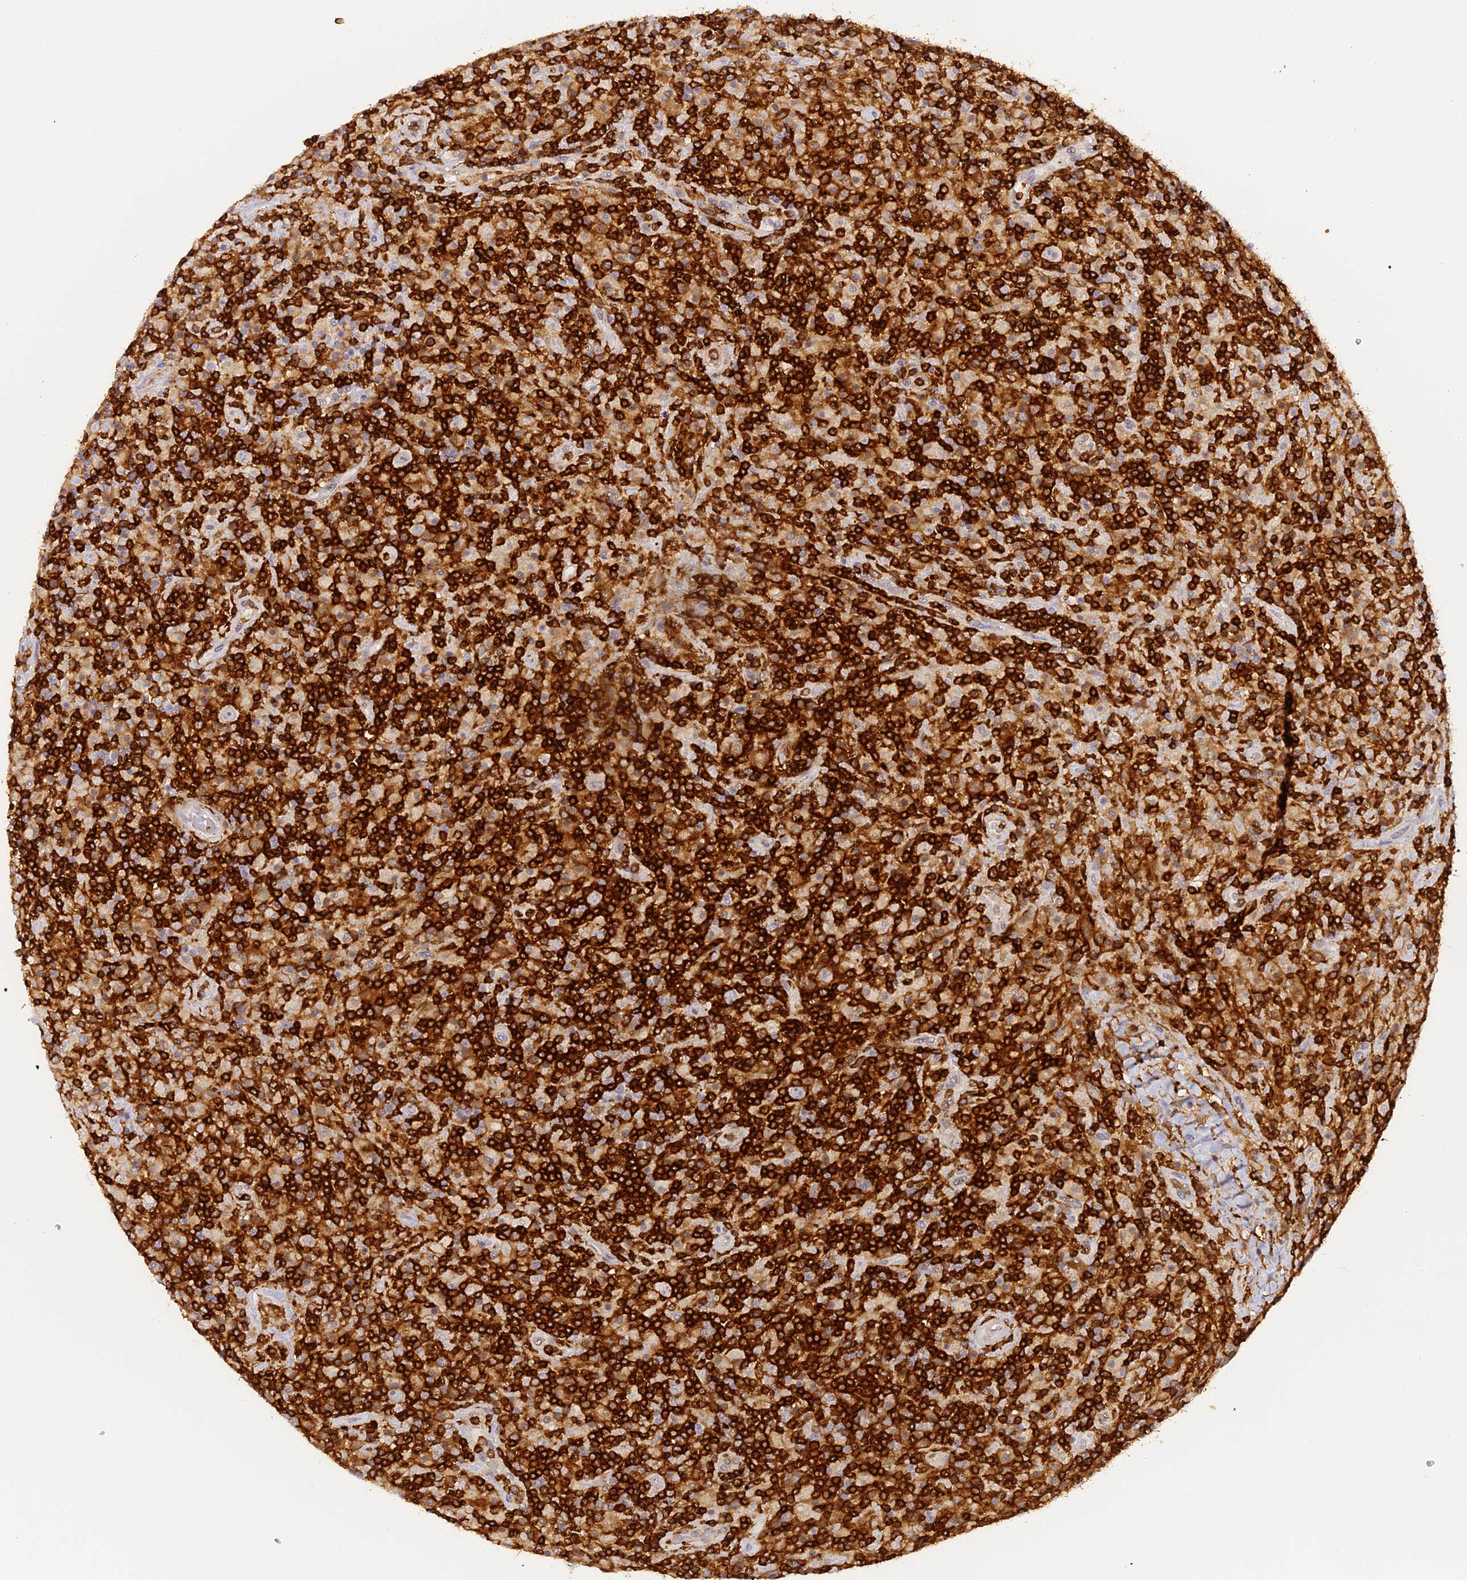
{"staining": {"intensity": "negative", "quantity": "none", "location": "none"}, "tissue": "lymphoma", "cell_type": "Tumor cells", "image_type": "cancer", "snomed": [{"axis": "morphology", "description": "Hodgkin's disease, NOS"}, {"axis": "topography", "description": "Lymph node"}], "caption": "Immunohistochemistry (IHC) of human lymphoma shows no positivity in tumor cells.", "gene": "FYB1", "patient": {"sex": "male", "age": 70}}